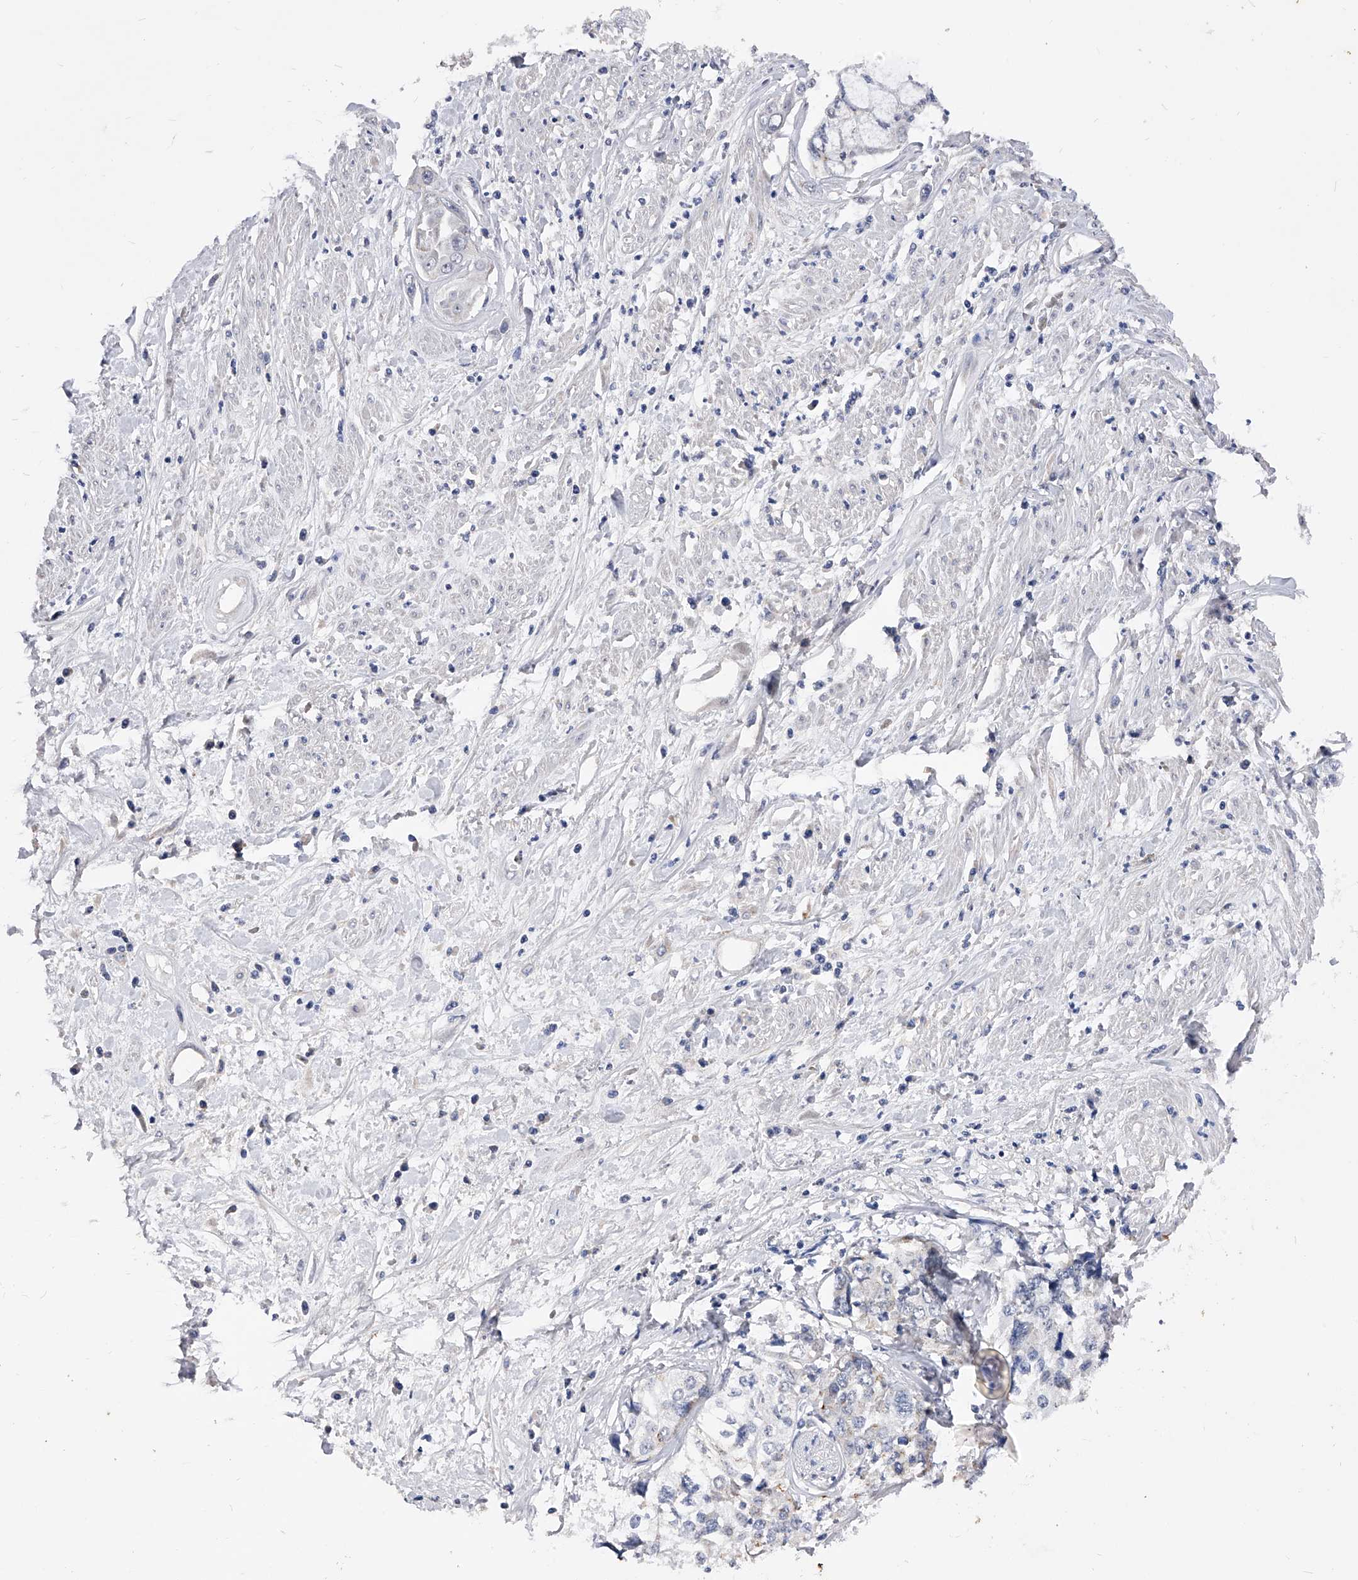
{"staining": {"intensity": "negative", "quantity": "none", "location": "none"}, "tissue": "cervical cancer", "cell_type": "Tumor cells", "image_type": "cancer", "snomed": [{"axis": "morphology", "description": "Squamous cell carcinoma, NOS"}, {"axis": "topography", "description": "Cervix"}], "caption": "This is an immunohistochemistry (IHC) image of cervical cancer (squamous cell carcinoma). There is no expression in tumor cells.", "gene": "ZNF529", "patient": {"sex": "female", "age": 31}}